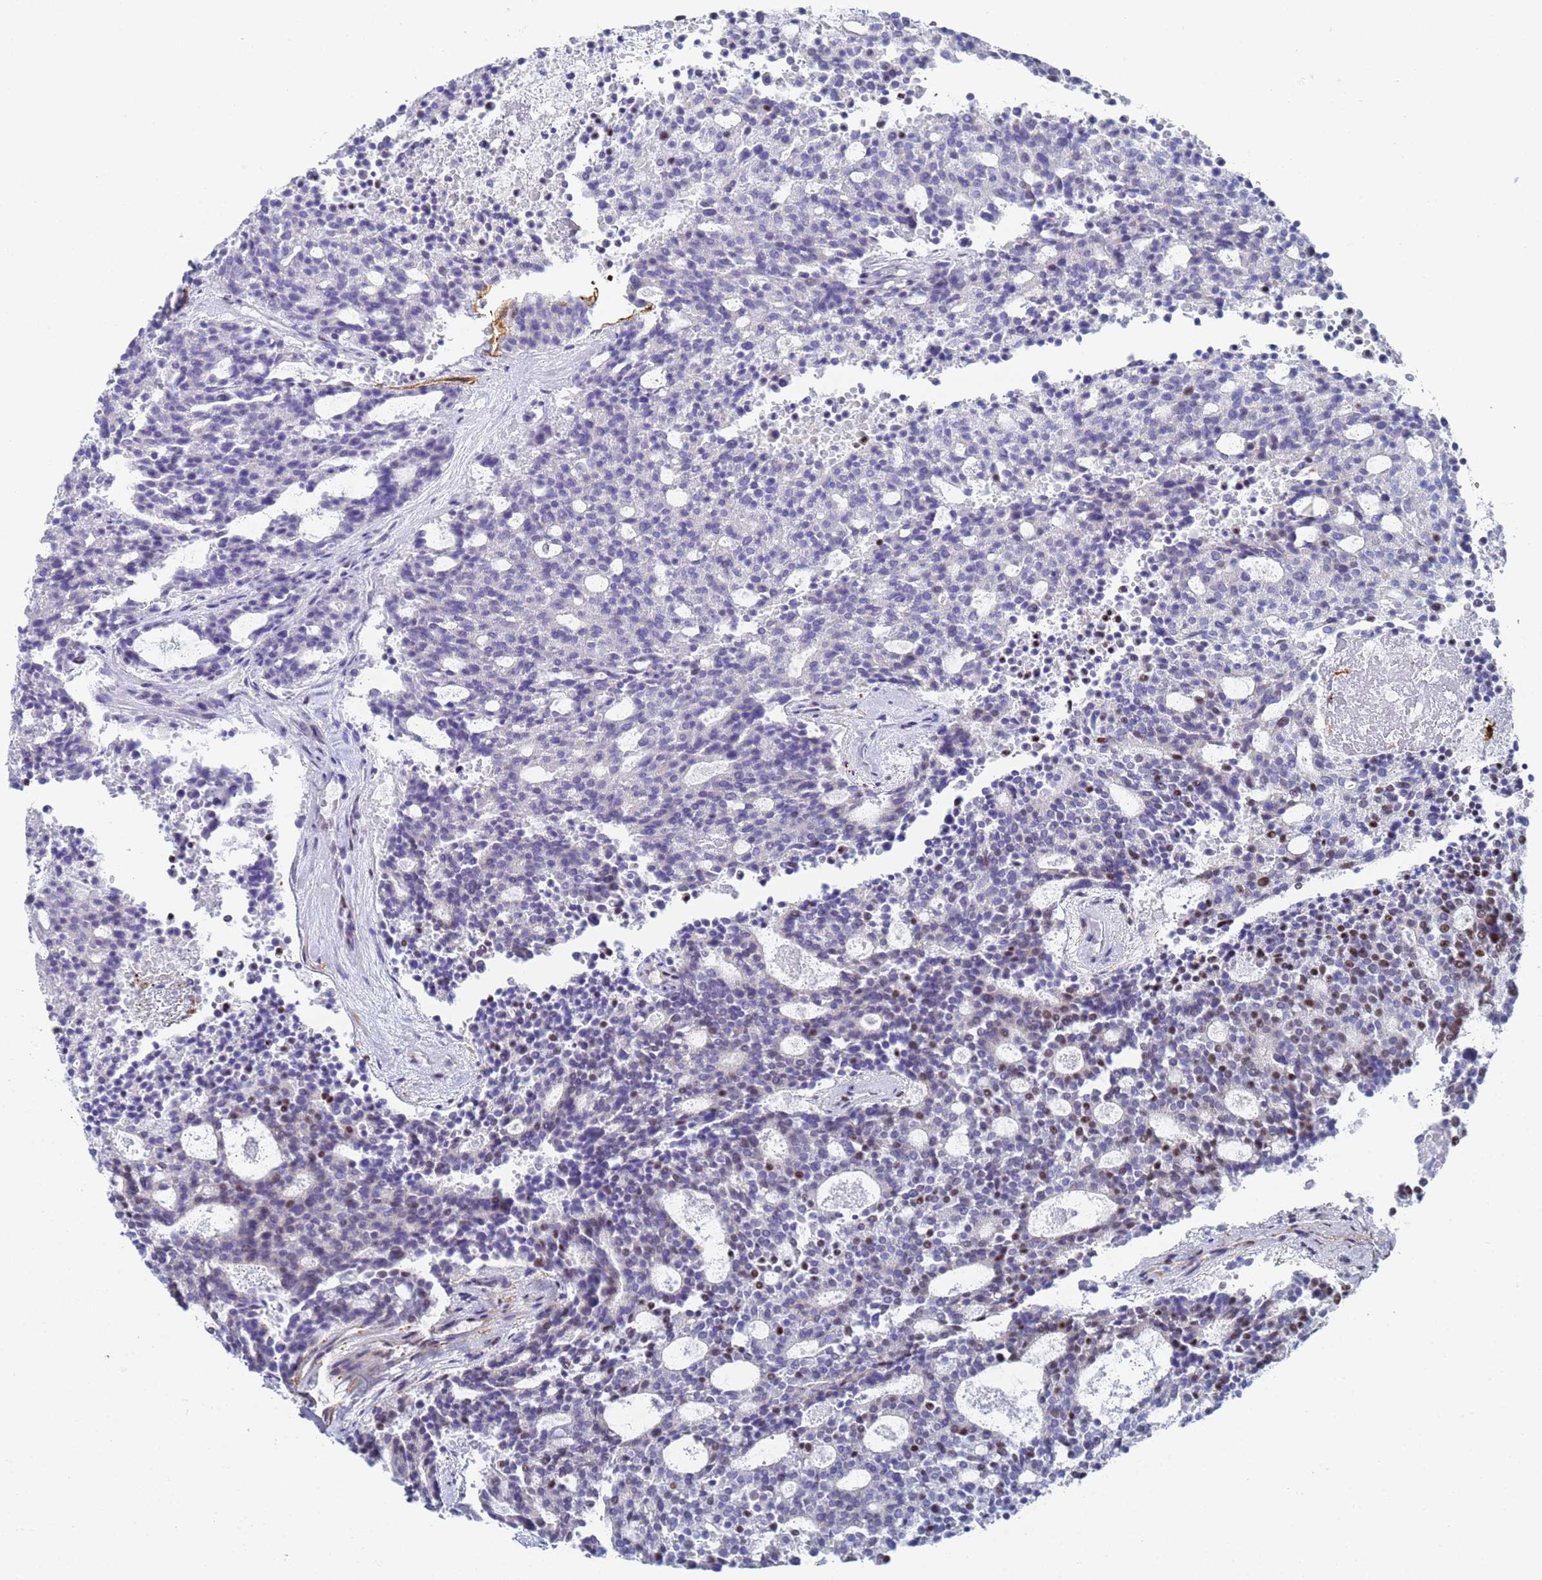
{"staining": {"intensity": "moderate", "quantity": "<25%", "location": "nuclear"}, "tissue": "carcinoid", "cell_type": "Tumor cells", "image_type": "cancer", "snomed": [{"axis": "morphology", "description": "Carcinoid, malignant, NOS"}, {"axis": "topography", "description": "Pancreas"}], "caption": "Carcinoid was stained to show a protein in brown. There is low levels of moderate nuclear expression in approximately <25% of tumor cells. The protein of interest is shown in brown color, while the nuclei are stained blue.", "gene": "PRRT4", "patient": {"sex": "female", "age": 54}}